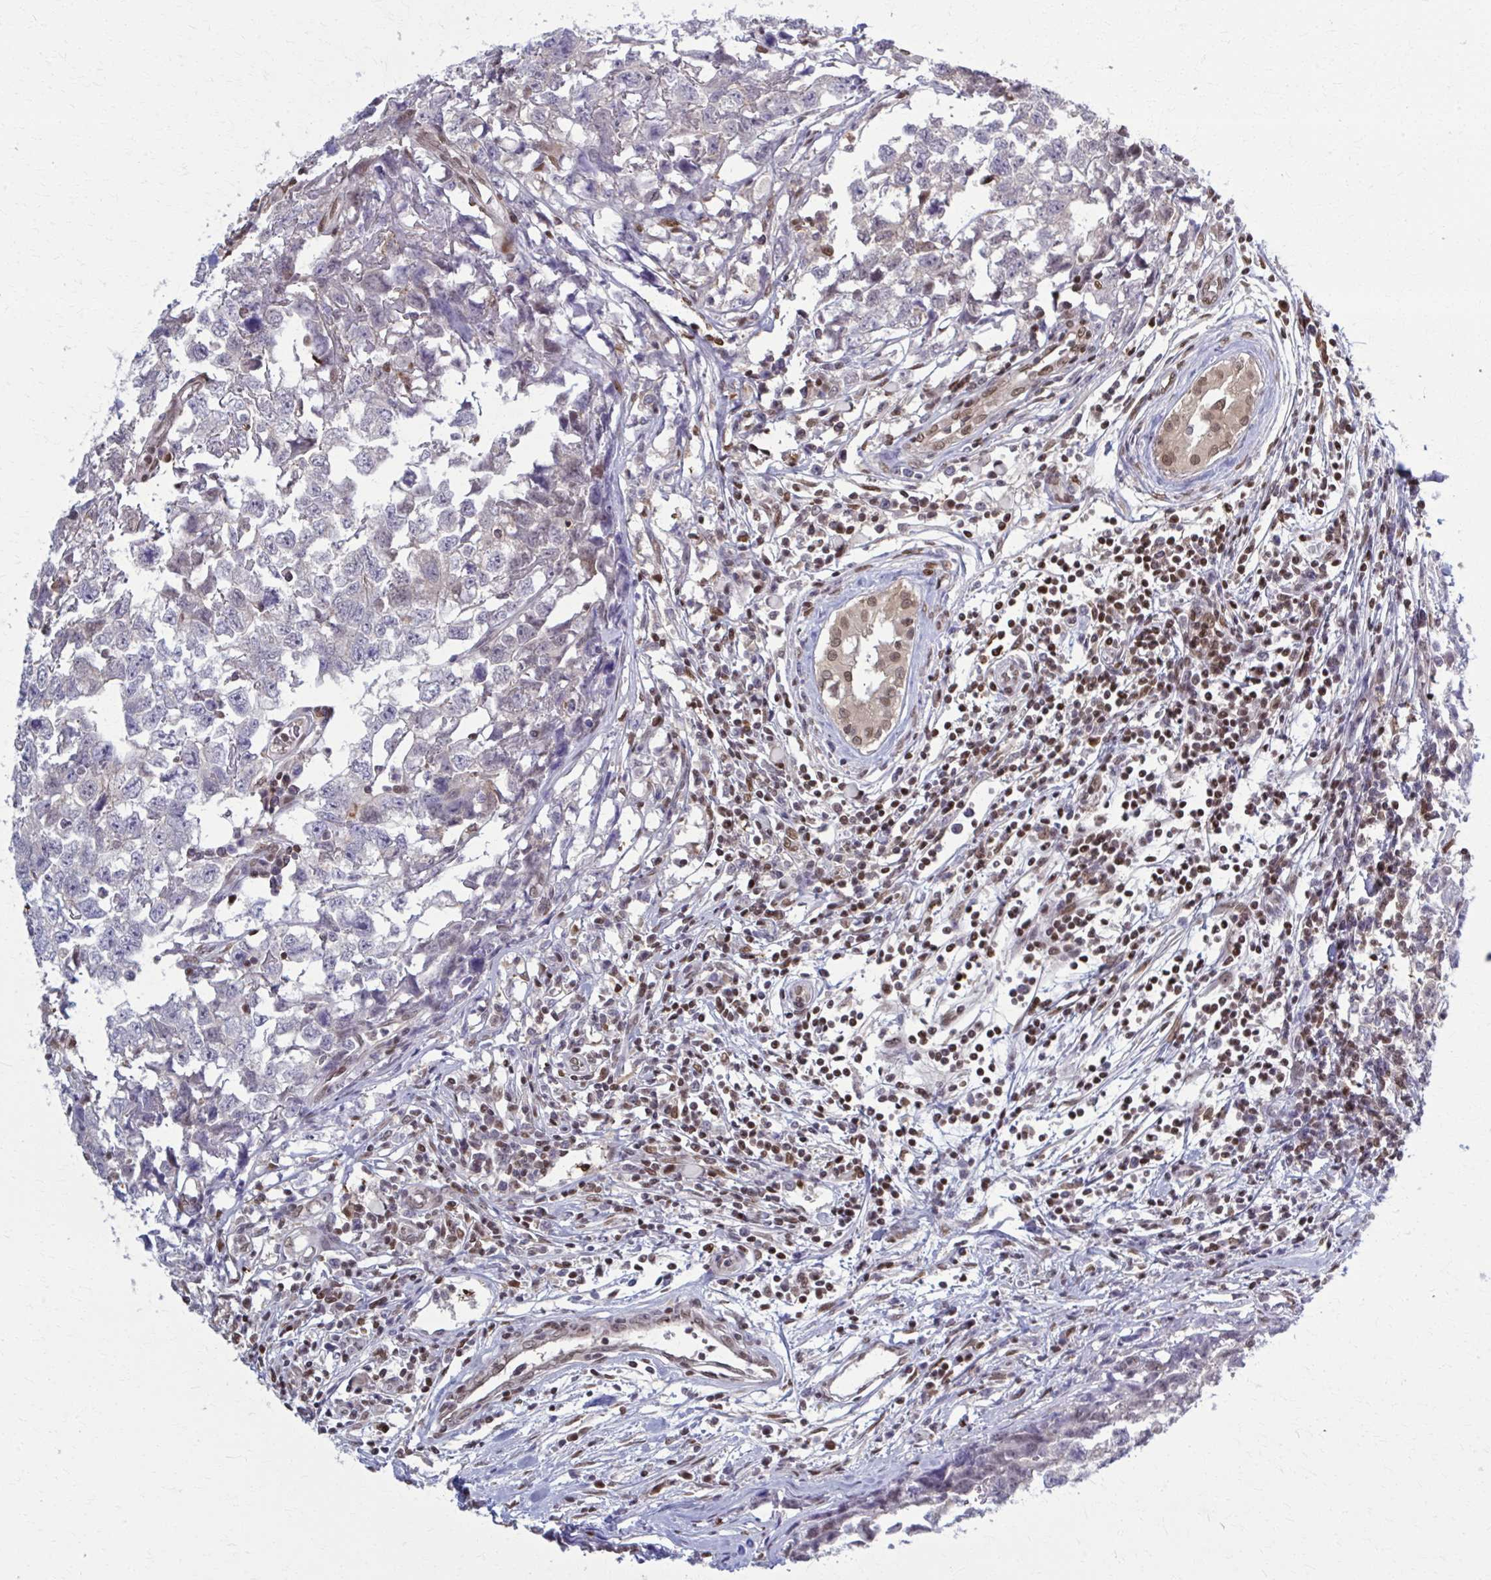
{"staining": {"intensity": "negative", "quantity": "none", "location": "none"}, "tissue": "testis cancer", "cell_type": "Tumor cells", "image_type": "cancer", "snomed": [{"axis": "morphology", "description": "Carcinoma, Embryonal, NOS"}, {"axis": "topography", "description": "Testis"}], "caption": "Photomicrograph shows no protein staining in tumor cells of testis cancer tissue.", "gene": "MDH1", "patient": {"sex": "male", "age": 22}}